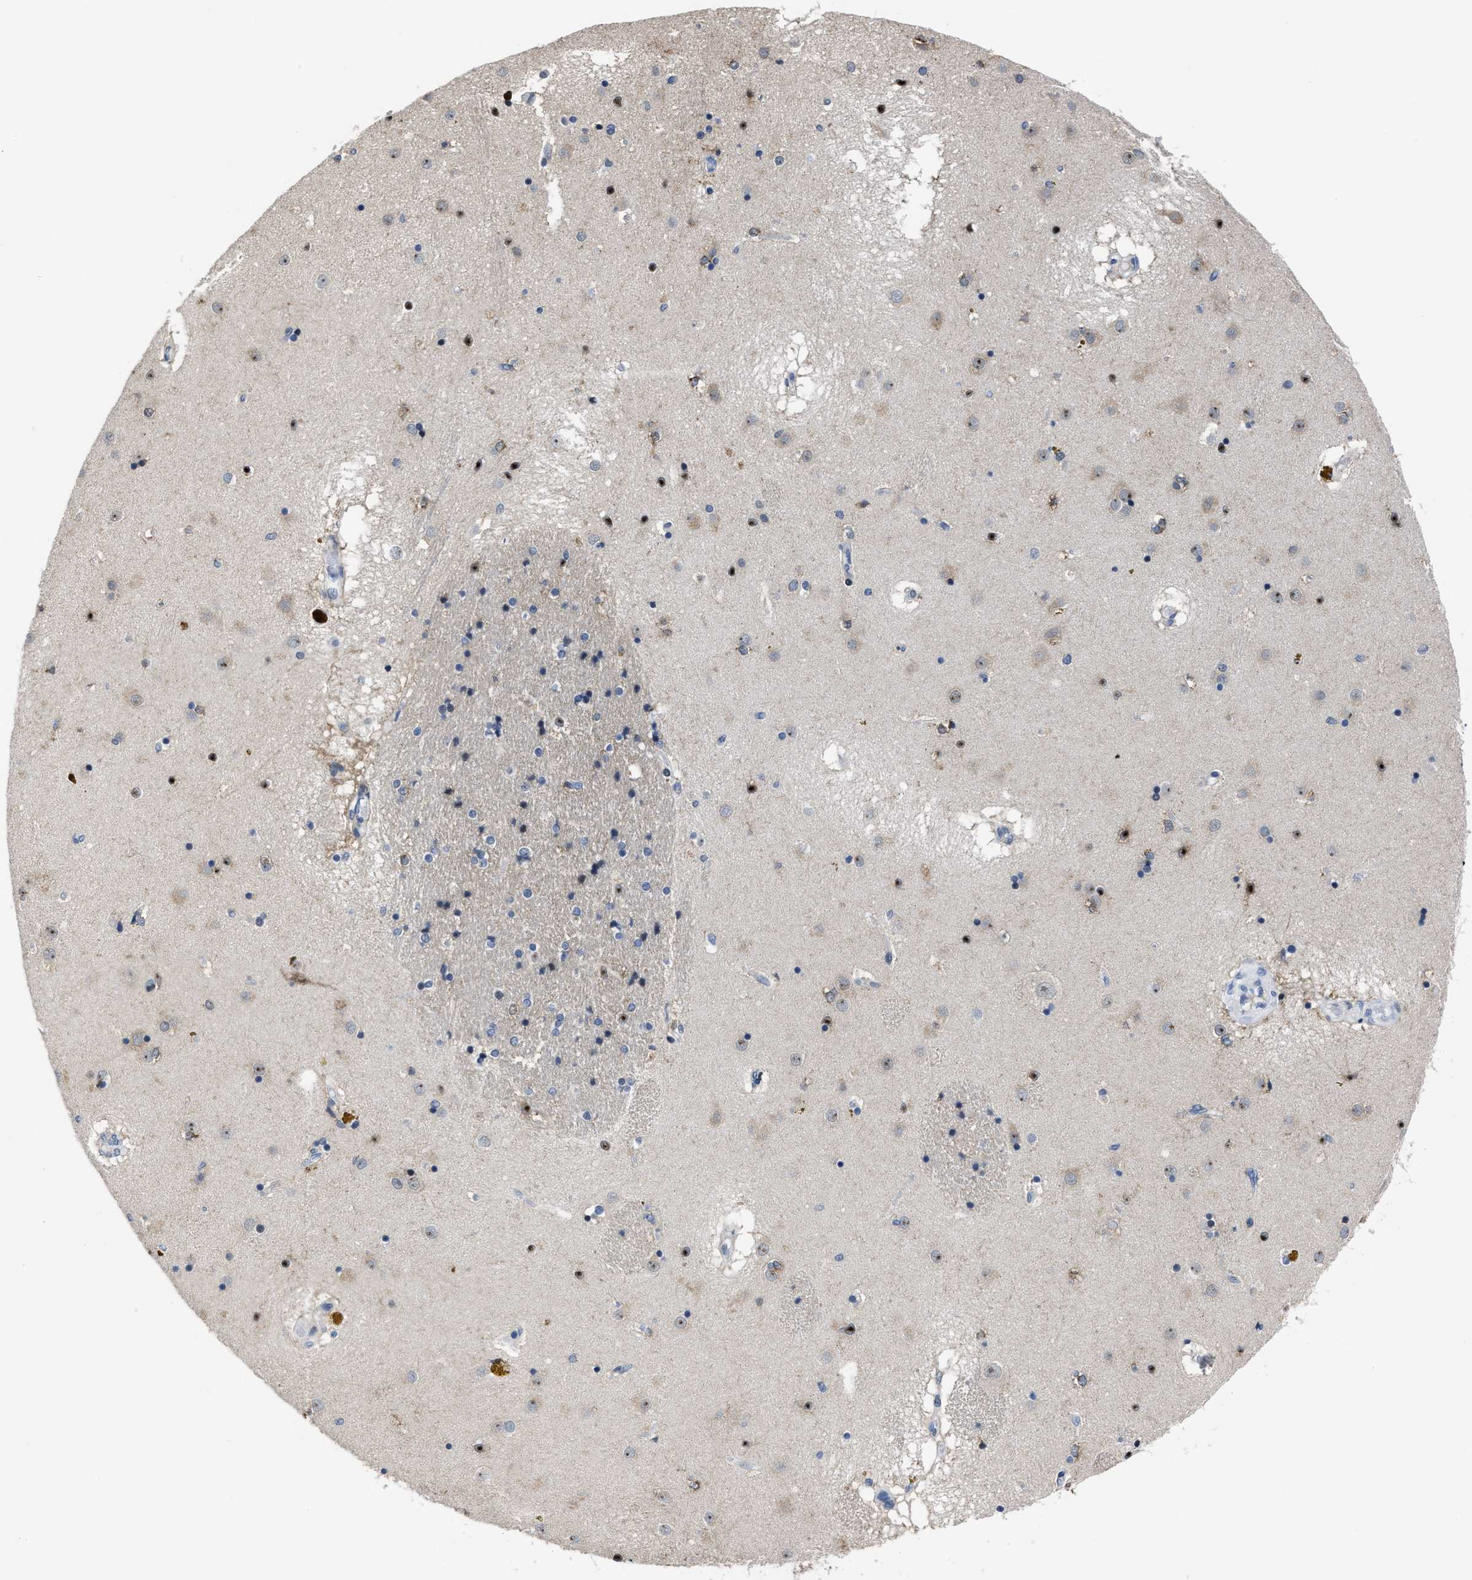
{"staining": {"intensity": "moderate", "quantity": "25%-75%", "location": "nuclear"}, "tissue": "caudate", "cell_type": "Glial cells", "image_type": "normal", "snomed": [{"axis": "morphology", "description": "Normal tissue, NOS"}, {"axis": "topography", "description": "Lateral ventricle wall"}], "caption": "This histopathology image reveals immunohistochemistry staining of benign human caudate, with medium moderate nuclear expression in approximately 25%-75% of glial cells.", "gene": "MARCKSL1", "patient": {"sex": "male", "age": 70}}